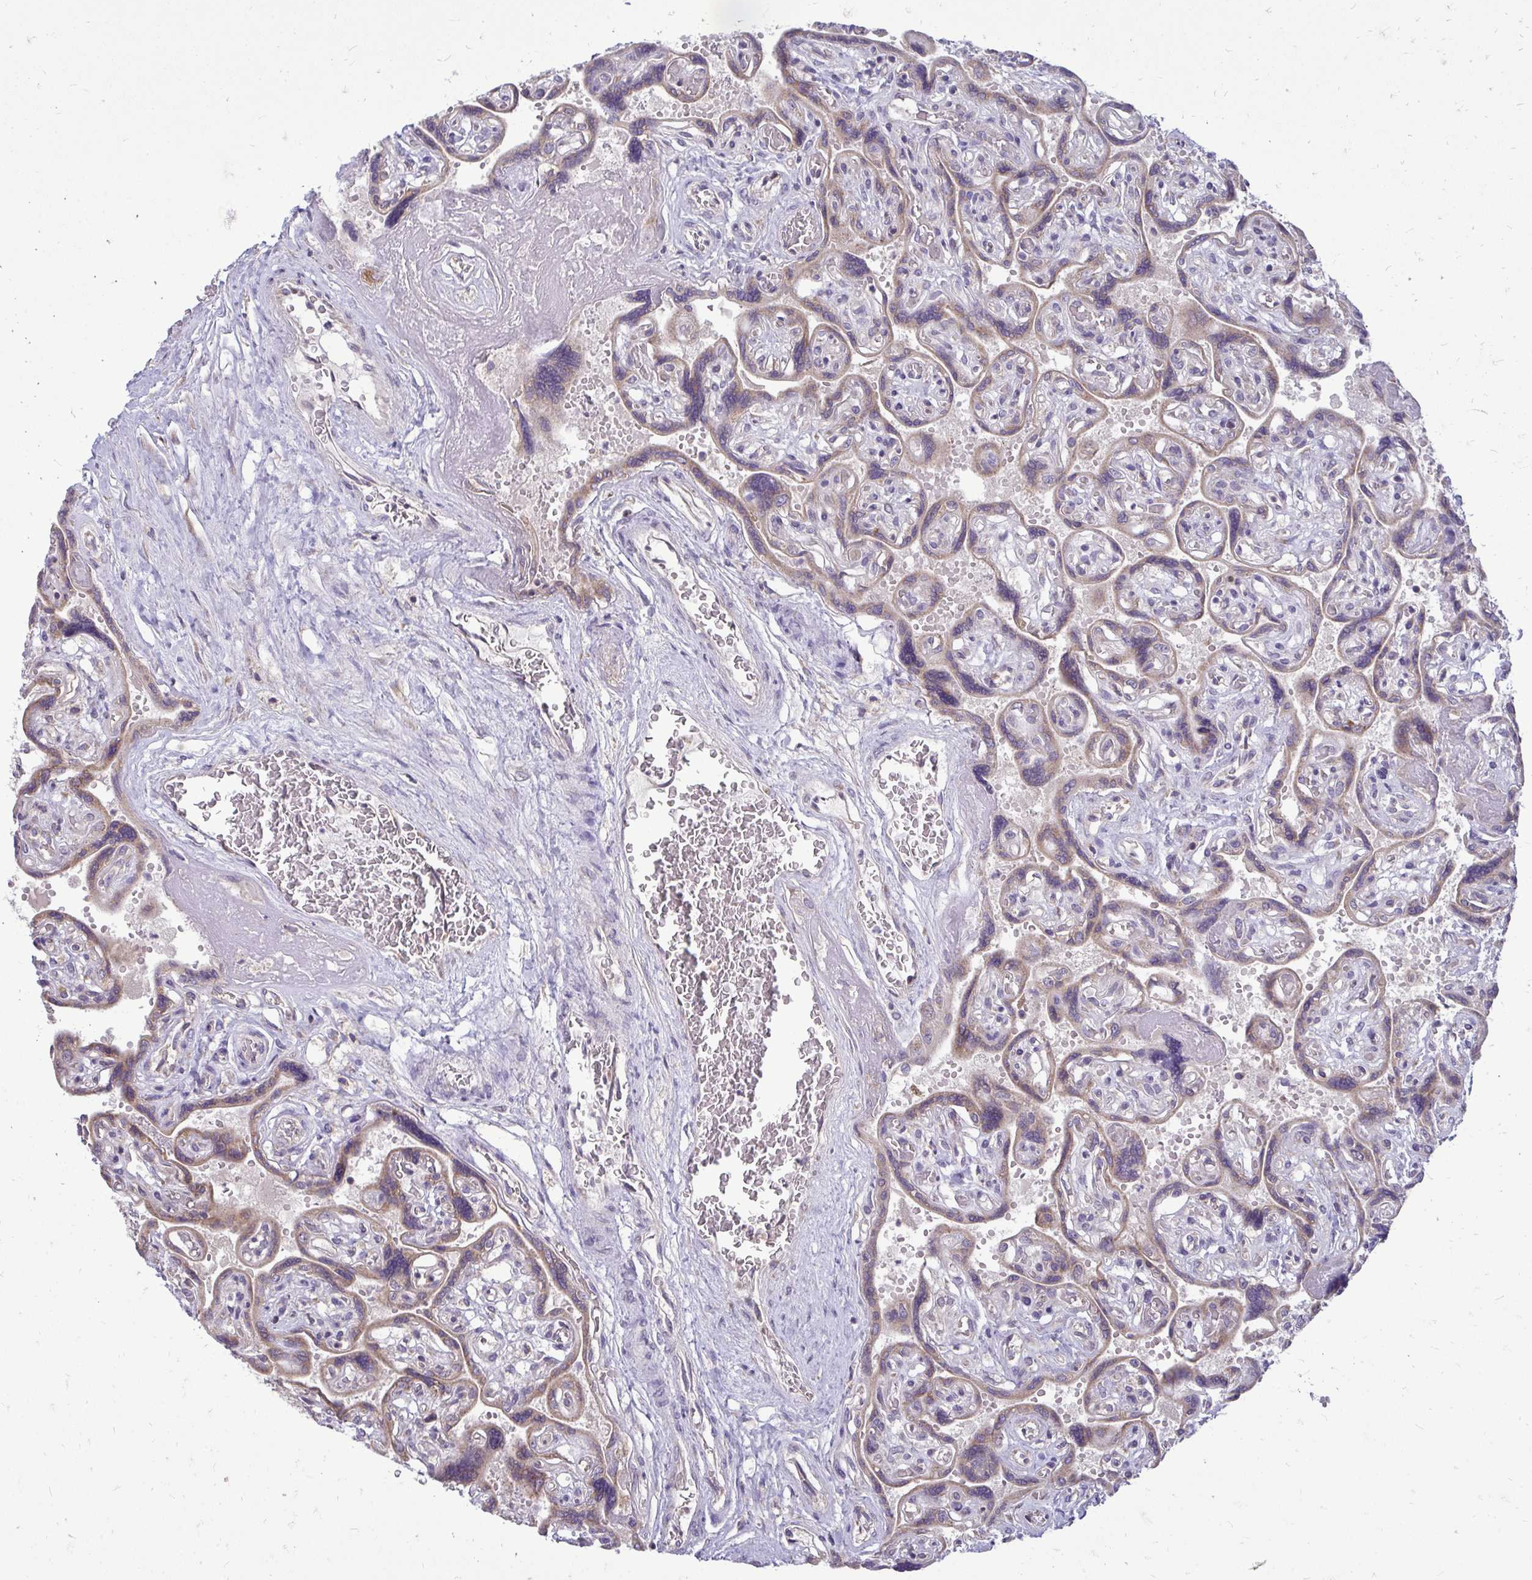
{"staining": {"intensity": "moderate", "quantity": "25%-75%", "location": "cytoplasmic/membranous"}, "tissue": "placenta", "cell_type": "Decidual cells", "image_type": "normal", "snomed": [{"axis": "morphology", "description": "Normal tissue, NOS"}, {"axis": "topography", "description": "Placenta"}], "caption": "Decidual cells exhibit moderate cytoplasmic/membranous expression in approximately 25%-75% of cells in normal placenta.", "gene": "RPLP2", "patient": {"sex": "female", "age": 32}}